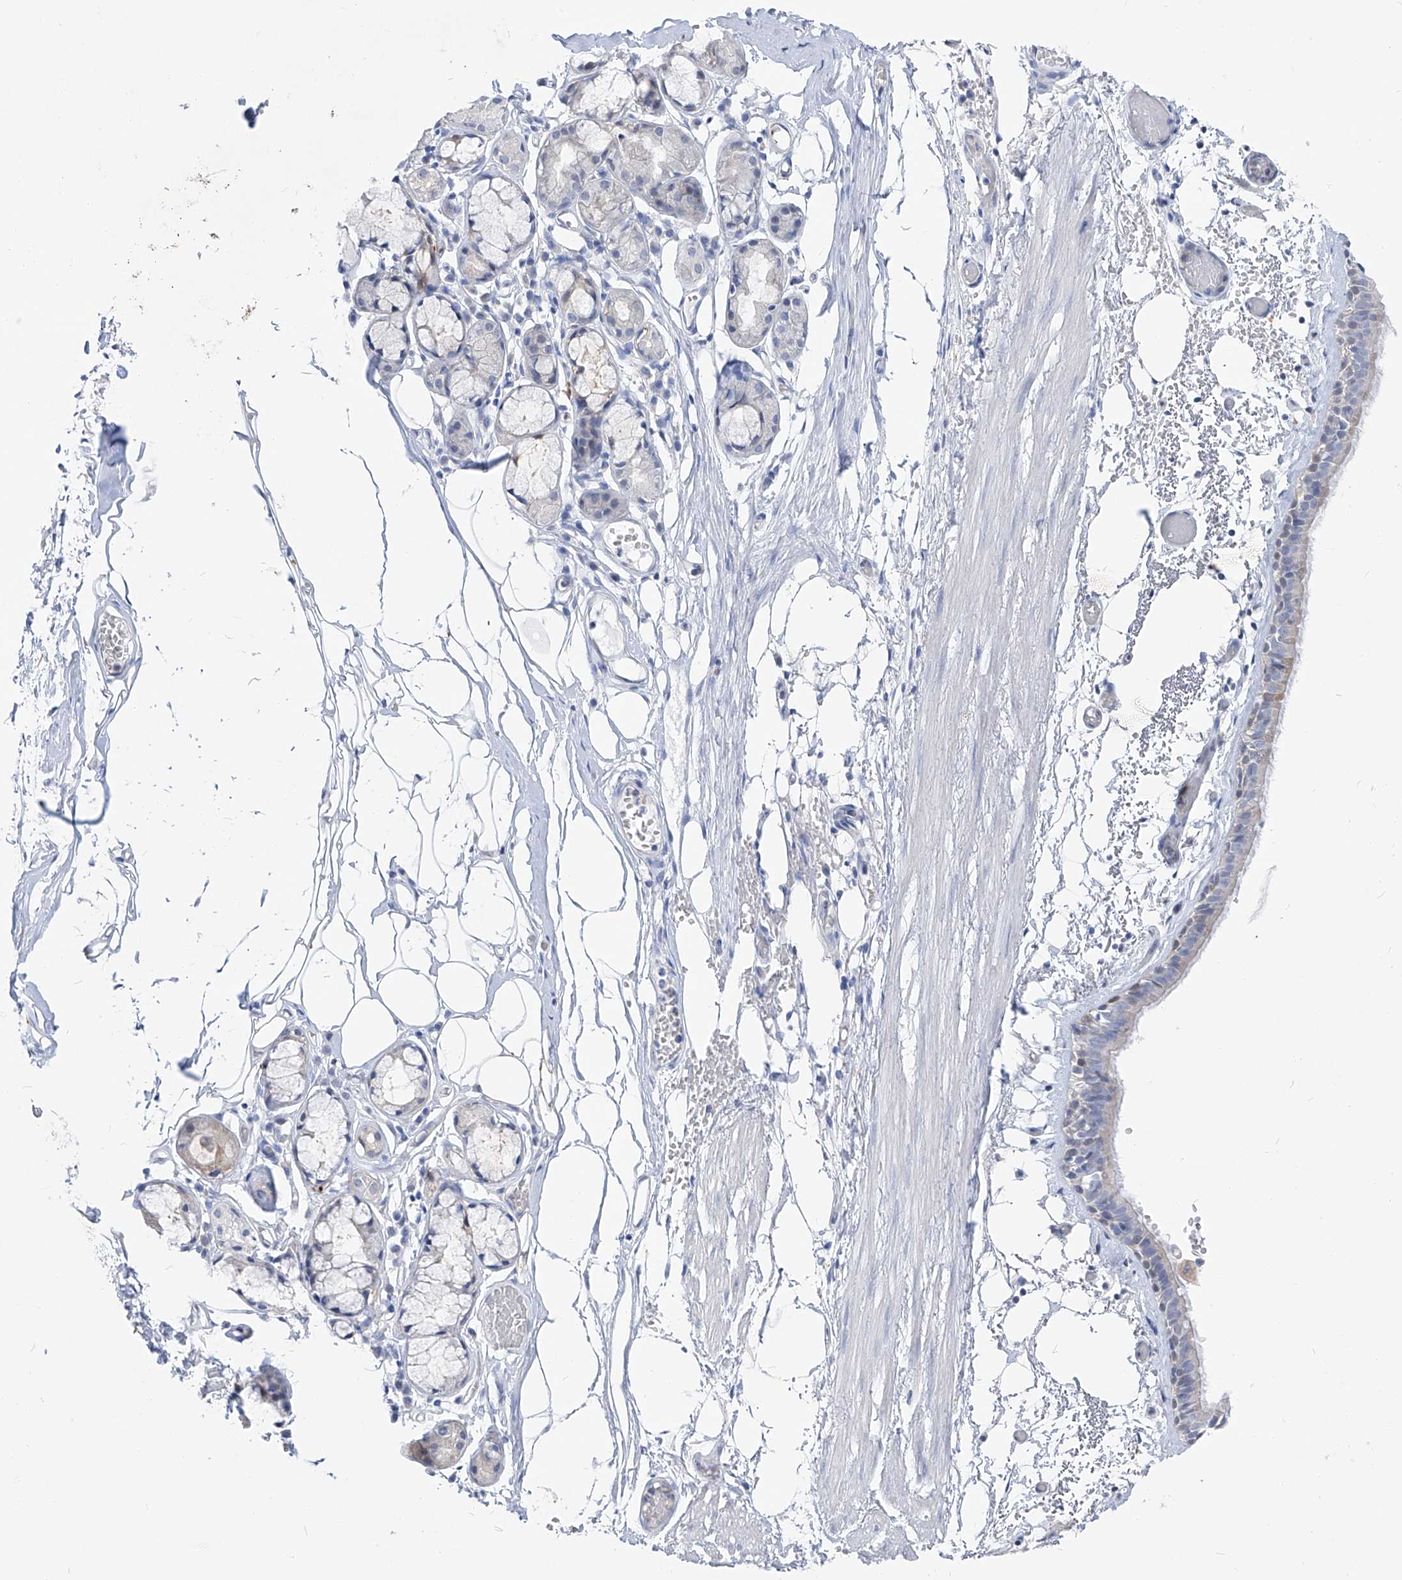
{"staining": {"intensity": "negative", "quantity": "none", "location": "none"}, "tissue": "bronchus", "cell_type": "Respiratory epithelial cells", "image_type": "normal", "snomed": [{"axis": "morphology", "description": "Normal tissue, NOS"}, {"axis": "topography", "description": "Bronchus"}, {"axis": "topography", "description": "Lung"}], "caption": "Protein analysis of normal bronchus demonstrates no significant positivity in respiratory epithelial cells. Brightfield microscopy of immunohistochemistry (IHC) stained with DAB (3,3'-diaminobenzidine) (brown) and hematoxylin (blue), captured at high magnification.", "gene": "UFL1", "patient": {"sex": "male", "age": 56}}